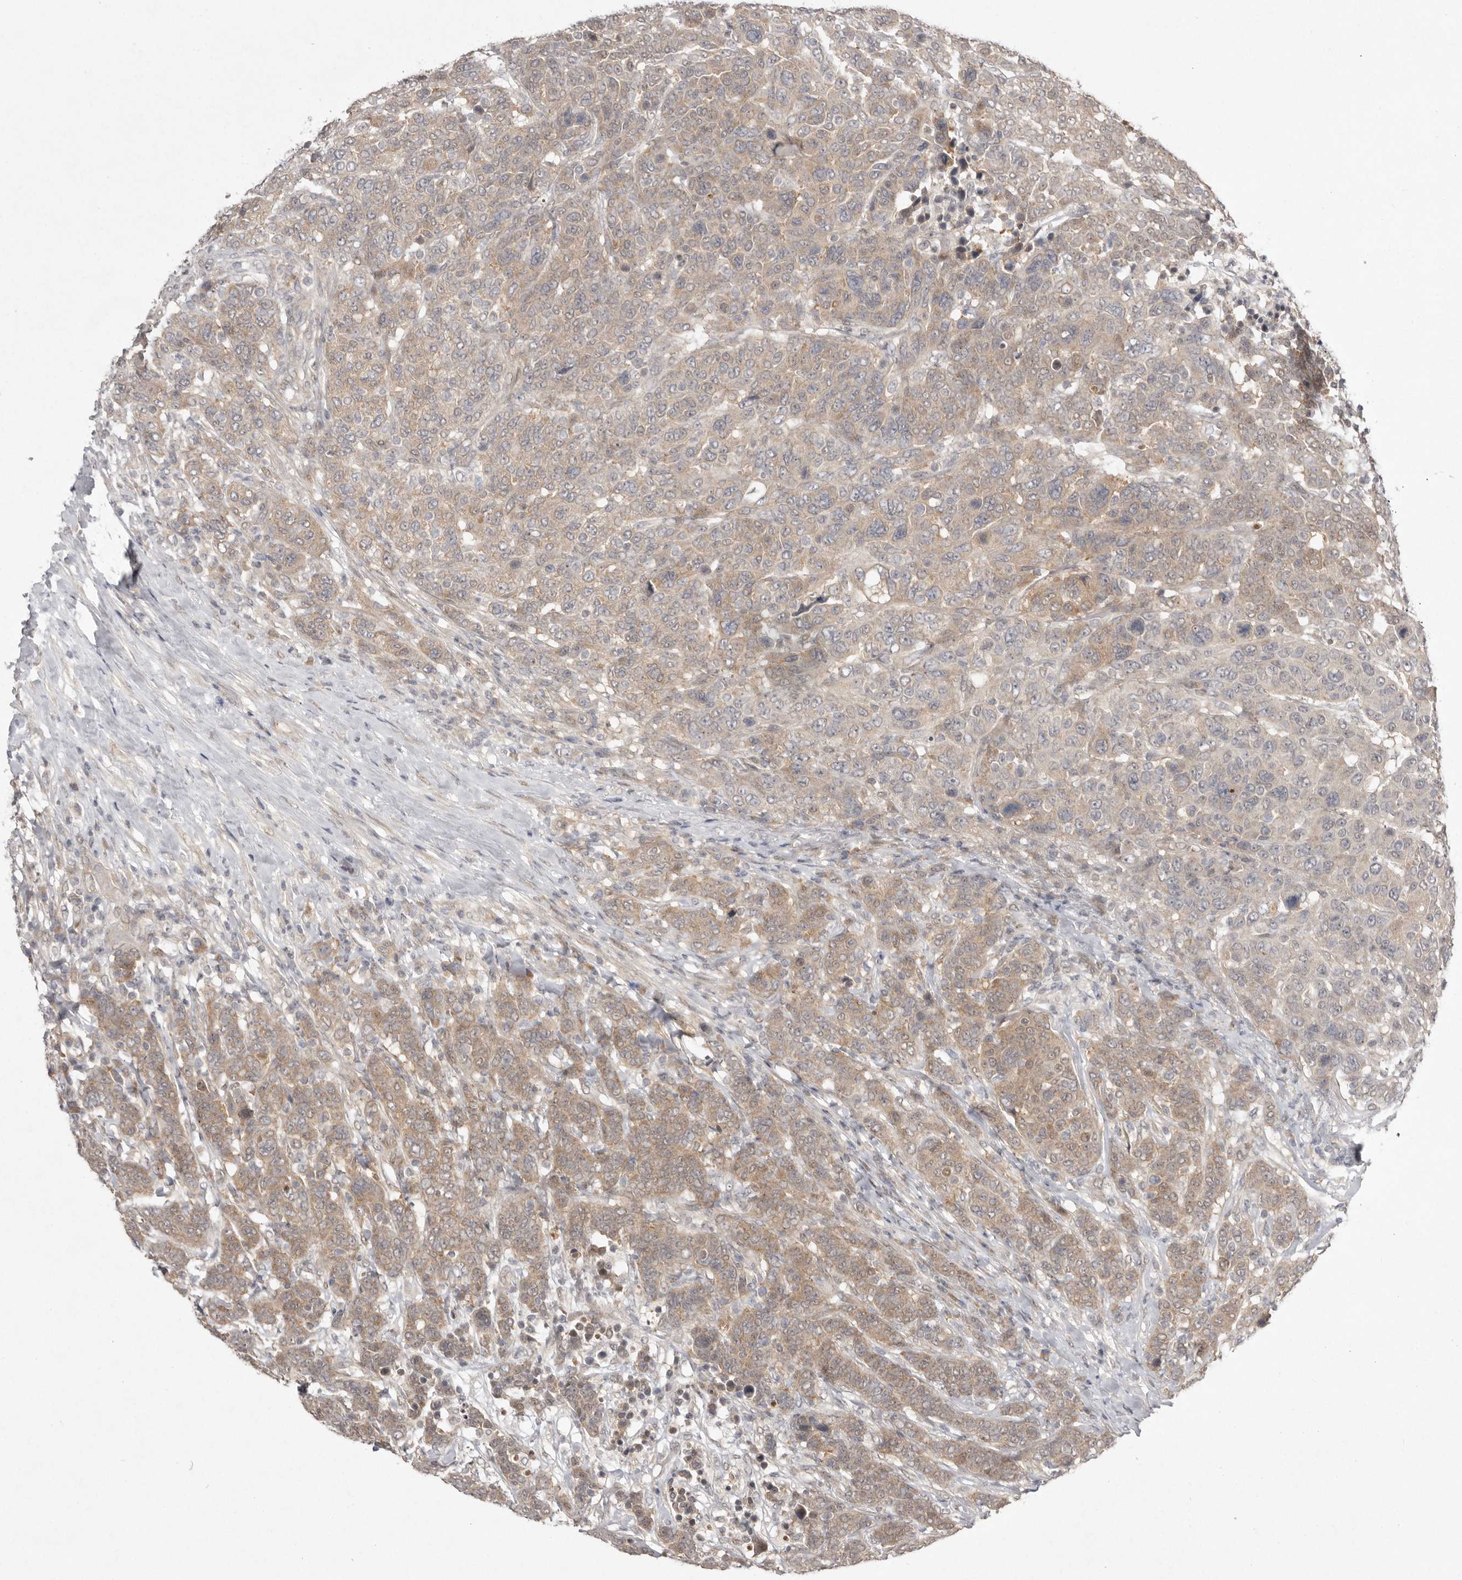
{"staining": {"intensity": "moderate", "quantity": ">75%", "location": "cytoplasmic/membranous"}, "tissue": "breast cancer", "cell_type": "Tumor cells", "image_type": "cancer", "snomed": [{"axis": "morphology", "description": "Duct carcinoma"}, {"axis": "topography", "description": "Breast"}], "caption": "This image exhibits breast intraductal carcinoma stained with immunohistochemistry to label a protein in brown. The cytoplasmic/membranous of tumor cells show moderate positivity for the protein. Nuclei are counter-stained blue.", "gene": "NSUN4", "patient": {"sex": "female", "age": 37}}